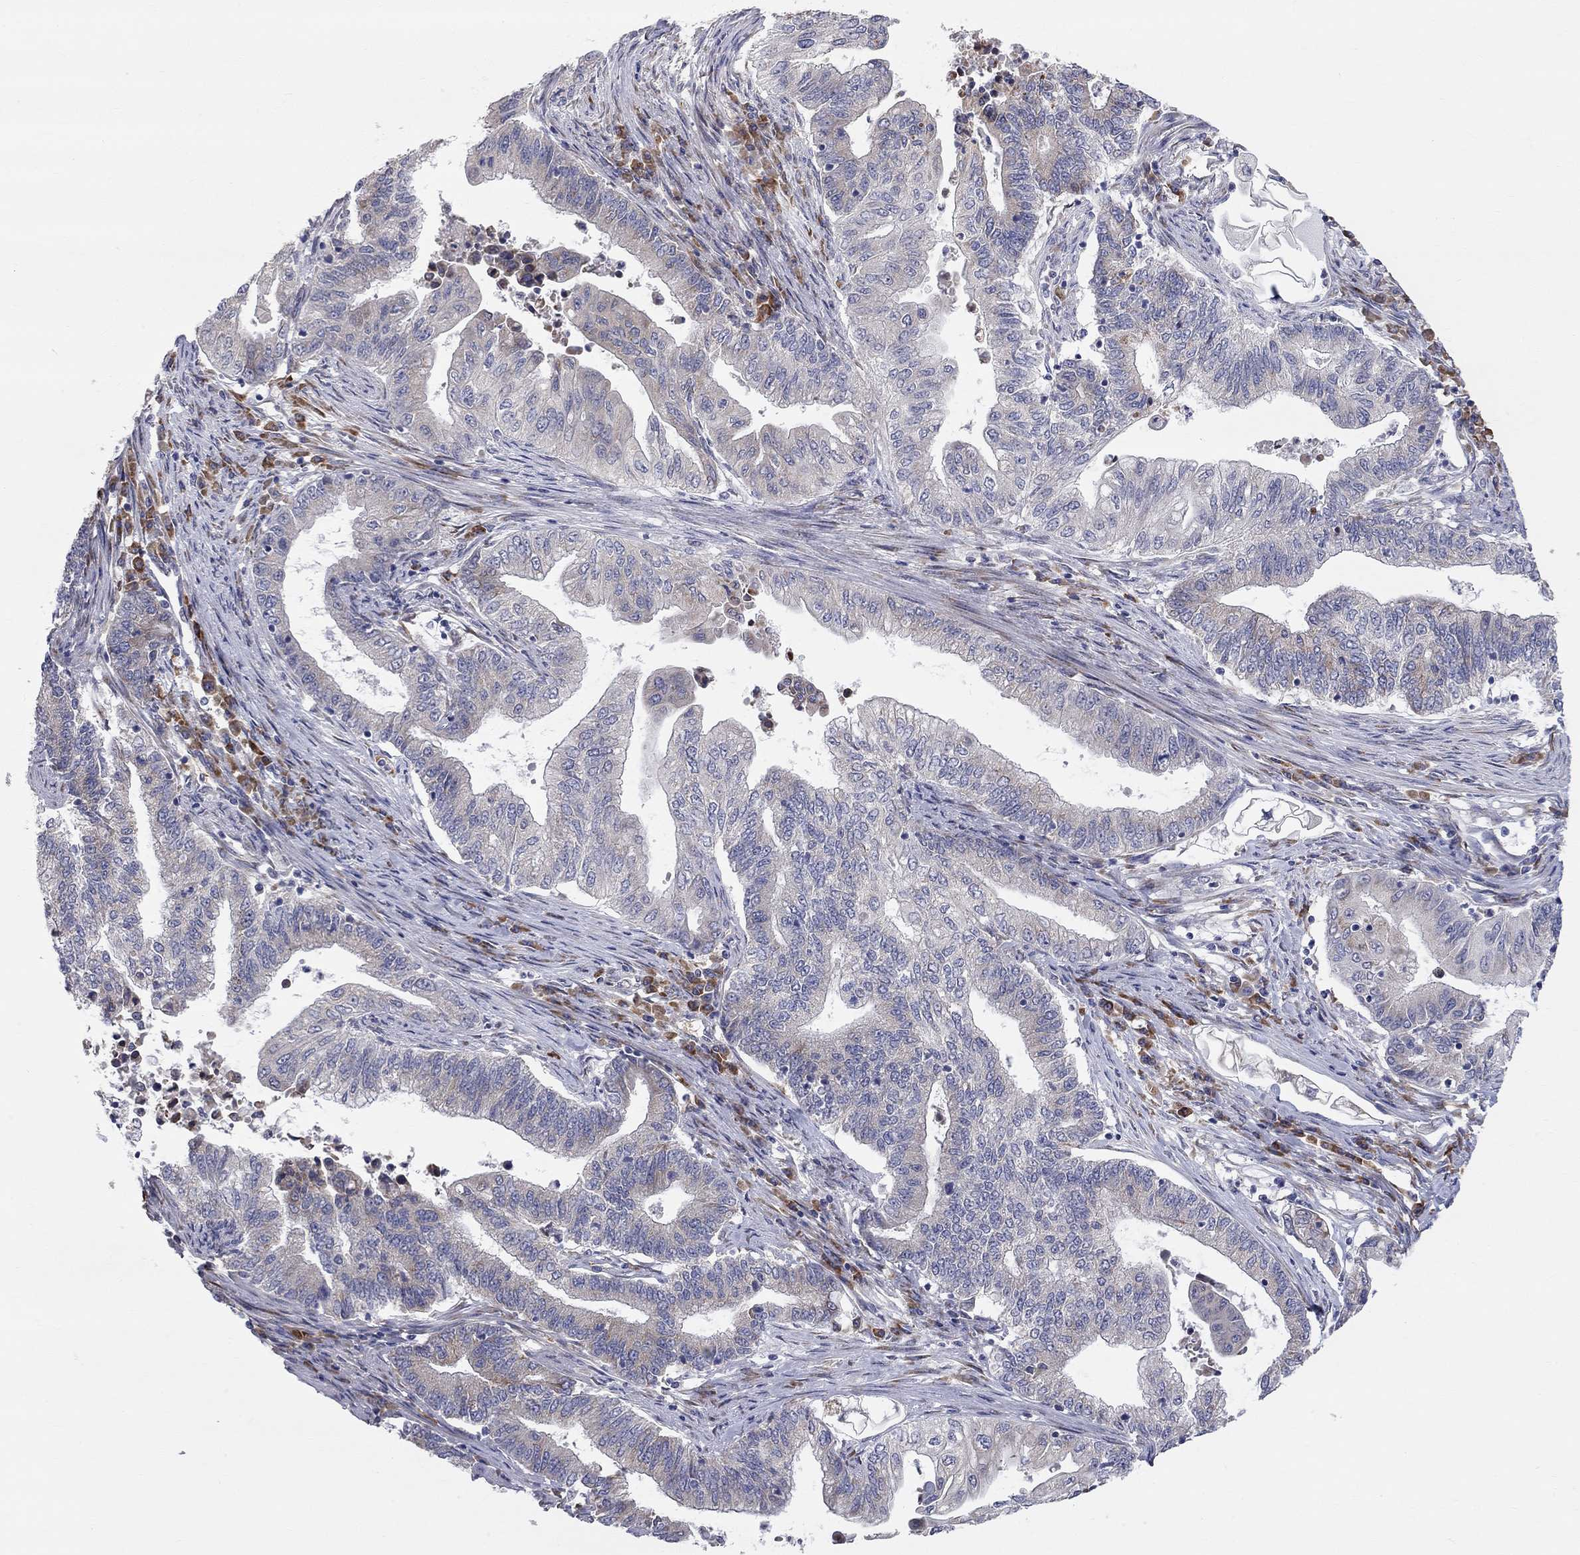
{"staining": {"intensity": "moderate", "quantity": "<25%", "location": "cytoplasmic/membranous"}, "tissue": "endometrial cancer", "cell_type": "Tumor cells", "image_type": "cancer", "snomed": [{"axis": "morphology", "description": "Adenocarcinoma, NOS"}, {"axis": "topography", "description": "Uterus"}, {"axis": "topography", "description": "Endometrium"}], "caption": "Immunohistochemical staining of human endometrial cancer (adenocarcinoma) shows low levels of moderate cytoplasmic/membranous protein staining in approximately <25% of tumor cells.", "gene": "CASTOR1", "patient": {"sex": "female", "age": 54}}